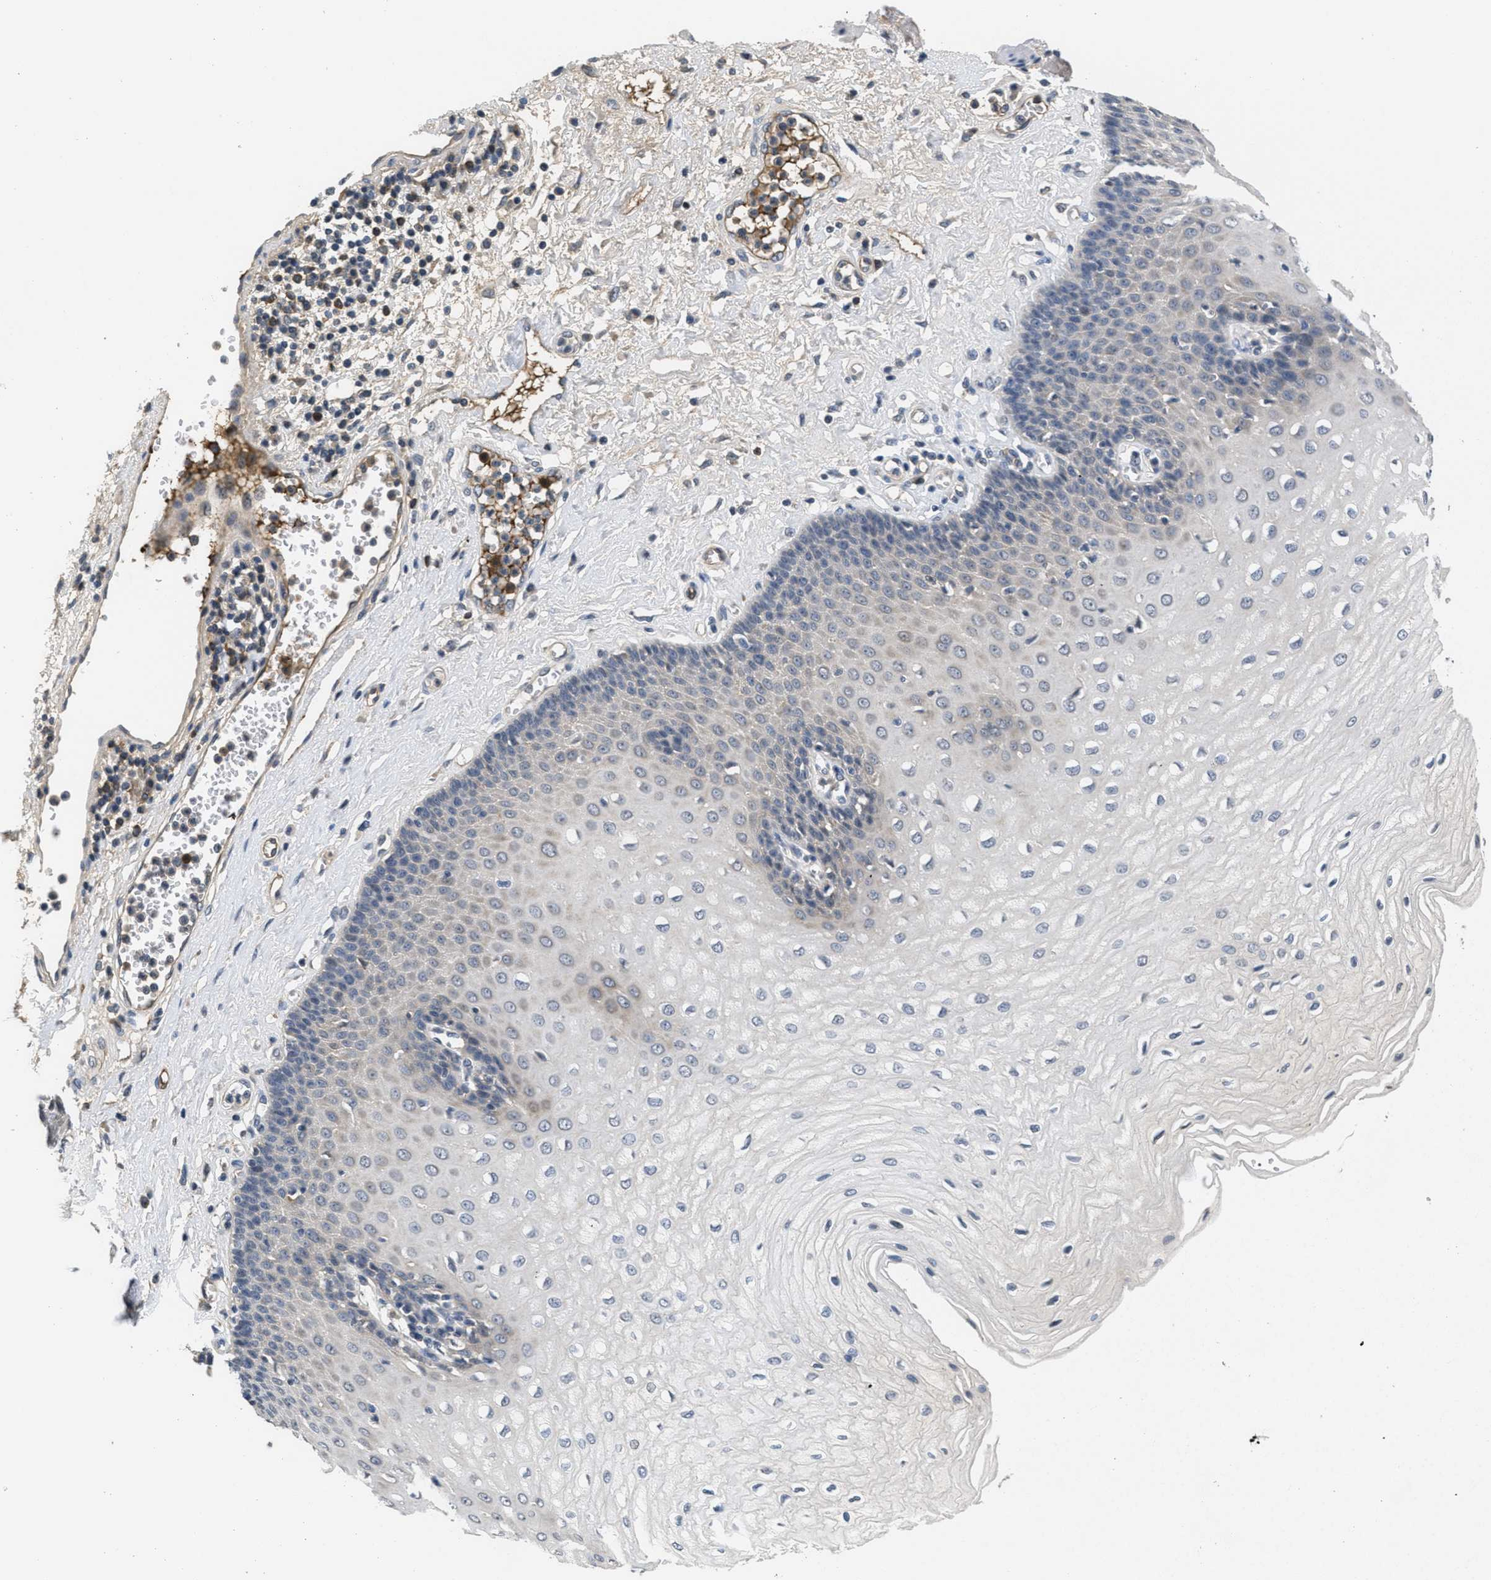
{"staining": {"intensity": "negative", "quantity": "none", "location": "none"}, "tissue": "esophagus", "cell_type": "Squamous epithelial cells", "image_type": "normal", "snomed": [{"axis": "morphology", "description": "Normal tissue, NOS"}, {"axis": "morphology", "description": "Squamous cell carcinoma, NOS"}, {"axis": "topography", "description": "Esophagus"}], "caption": "This photomicrograph is of unremarkable esophagus stained with IHC to label a protein in brown with the nuclei are counter-stained blue. There is no expression in squamous epithelial cells.", "gene": "ANGPT1", "patient": {"sex": "male", "age": 65}}